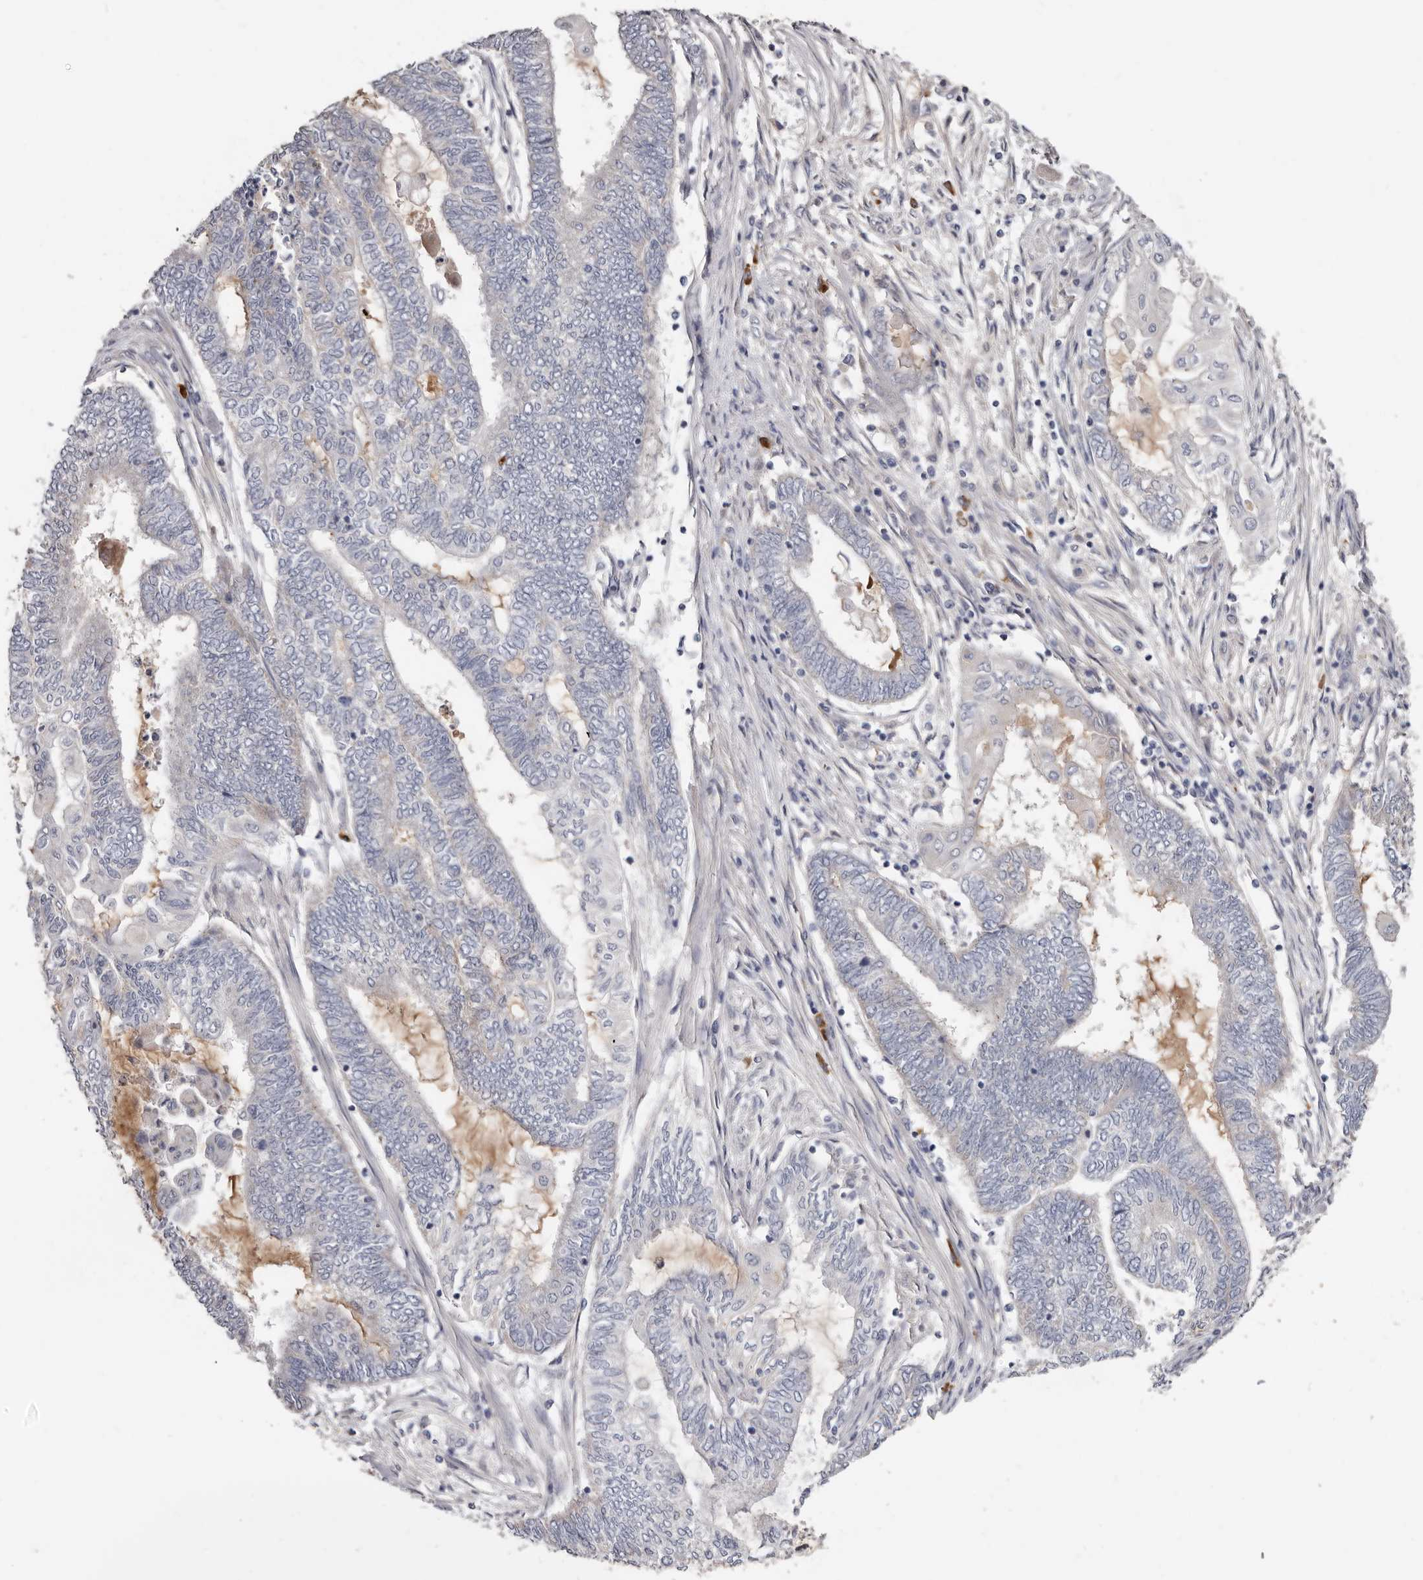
{"staining": {"intensity": "negative", "quantity": "none", "location": "none"}, "tissue": "endometrial cancer", "cell_type": "Tumor cells", "image_type": "cancer", "snomed": [{"axis": "morphology", "description": "Adenocarcinoma, NOS"}, {"axis": "topography", "description": "Uterus"}, {"axis": "topography", "description": "Endometrium"}], "caption": "Tumor cells show no significant staining in adenocarcinoma (endometrial).", "gene": "SPTA1", "patient": {"sex": "female", "age": 70}}